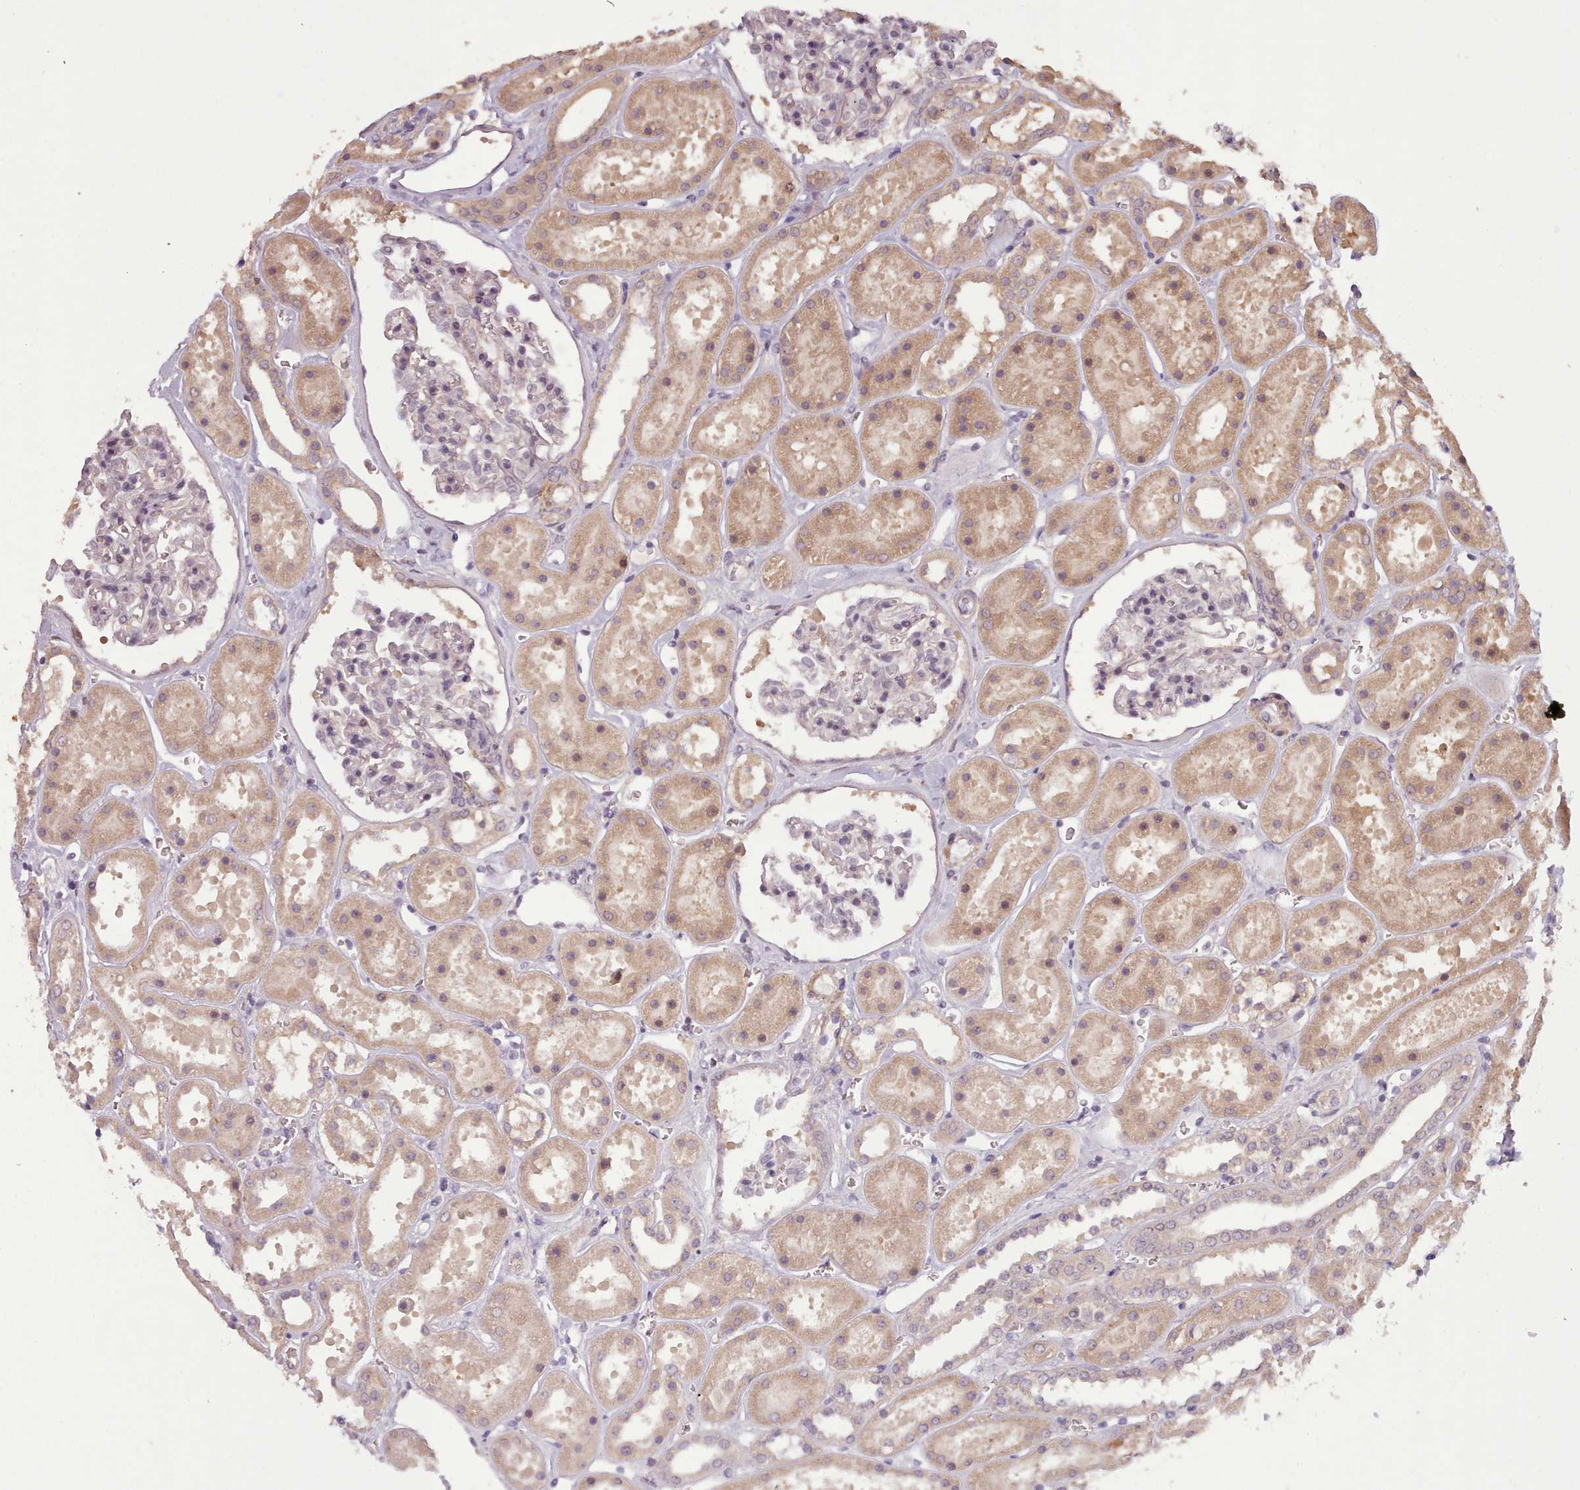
{"staining": {"intensity": "moderate", "quantity": "<25%", "location": "nuclear"}, "tissue": "kidney", "cell_type": "Cells in glomeruli", "image_type": "normal", "snomed": [{"axis": "morphology", "description": "Normal tissue, NOS"}, {"axis": "topography", "description": "Kidney"}], "caption": "Cells in glomeruli reveal moderate nuclear expression in about <25% of cells in benign kidney.", "gene": "CDC6", "patient": {"sex": "female", "age": 41}}